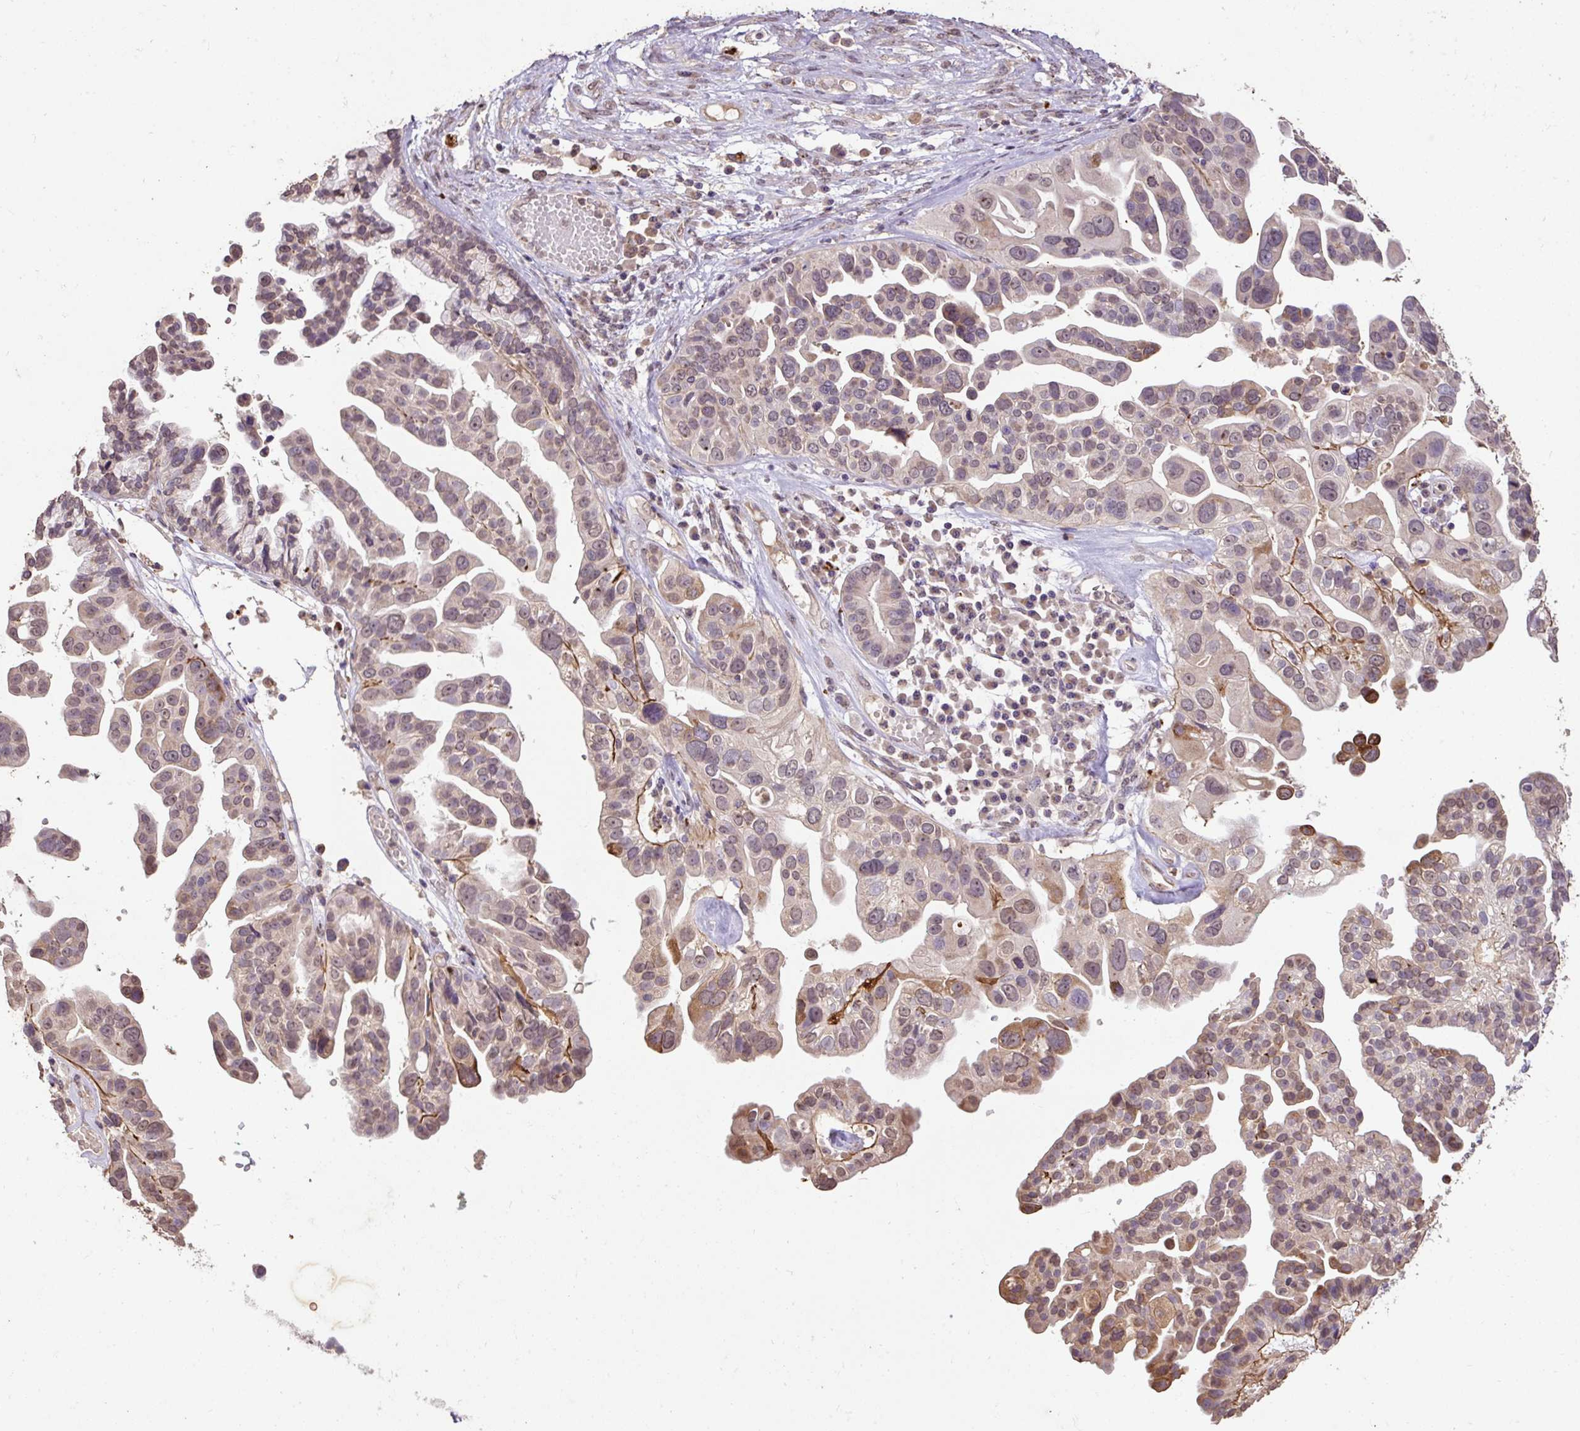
{"staining": {"intensity": "moderate", "quantity": "<25%", "location": "cytoplasmic/membranous"}, "tissue": "ovarian cancer", "cell_type": "Tumor cells", "image_type": "cancer", "snomed": [{"axis": "morphology", "description": "Cystadenocarcinoma, serous, NOS"}, {"axis": "topography", "description": "Ovary"}], "caption": "Ovarian cancer (serous cystadenocarcinoma) was stained to show a protein in brown. There is low levels of moderate cytoplasmic/membranous staining in approximately <25% of tumor cells.", "gene": "LRTM2", "patient": {"sex": "female", "age": 56}}